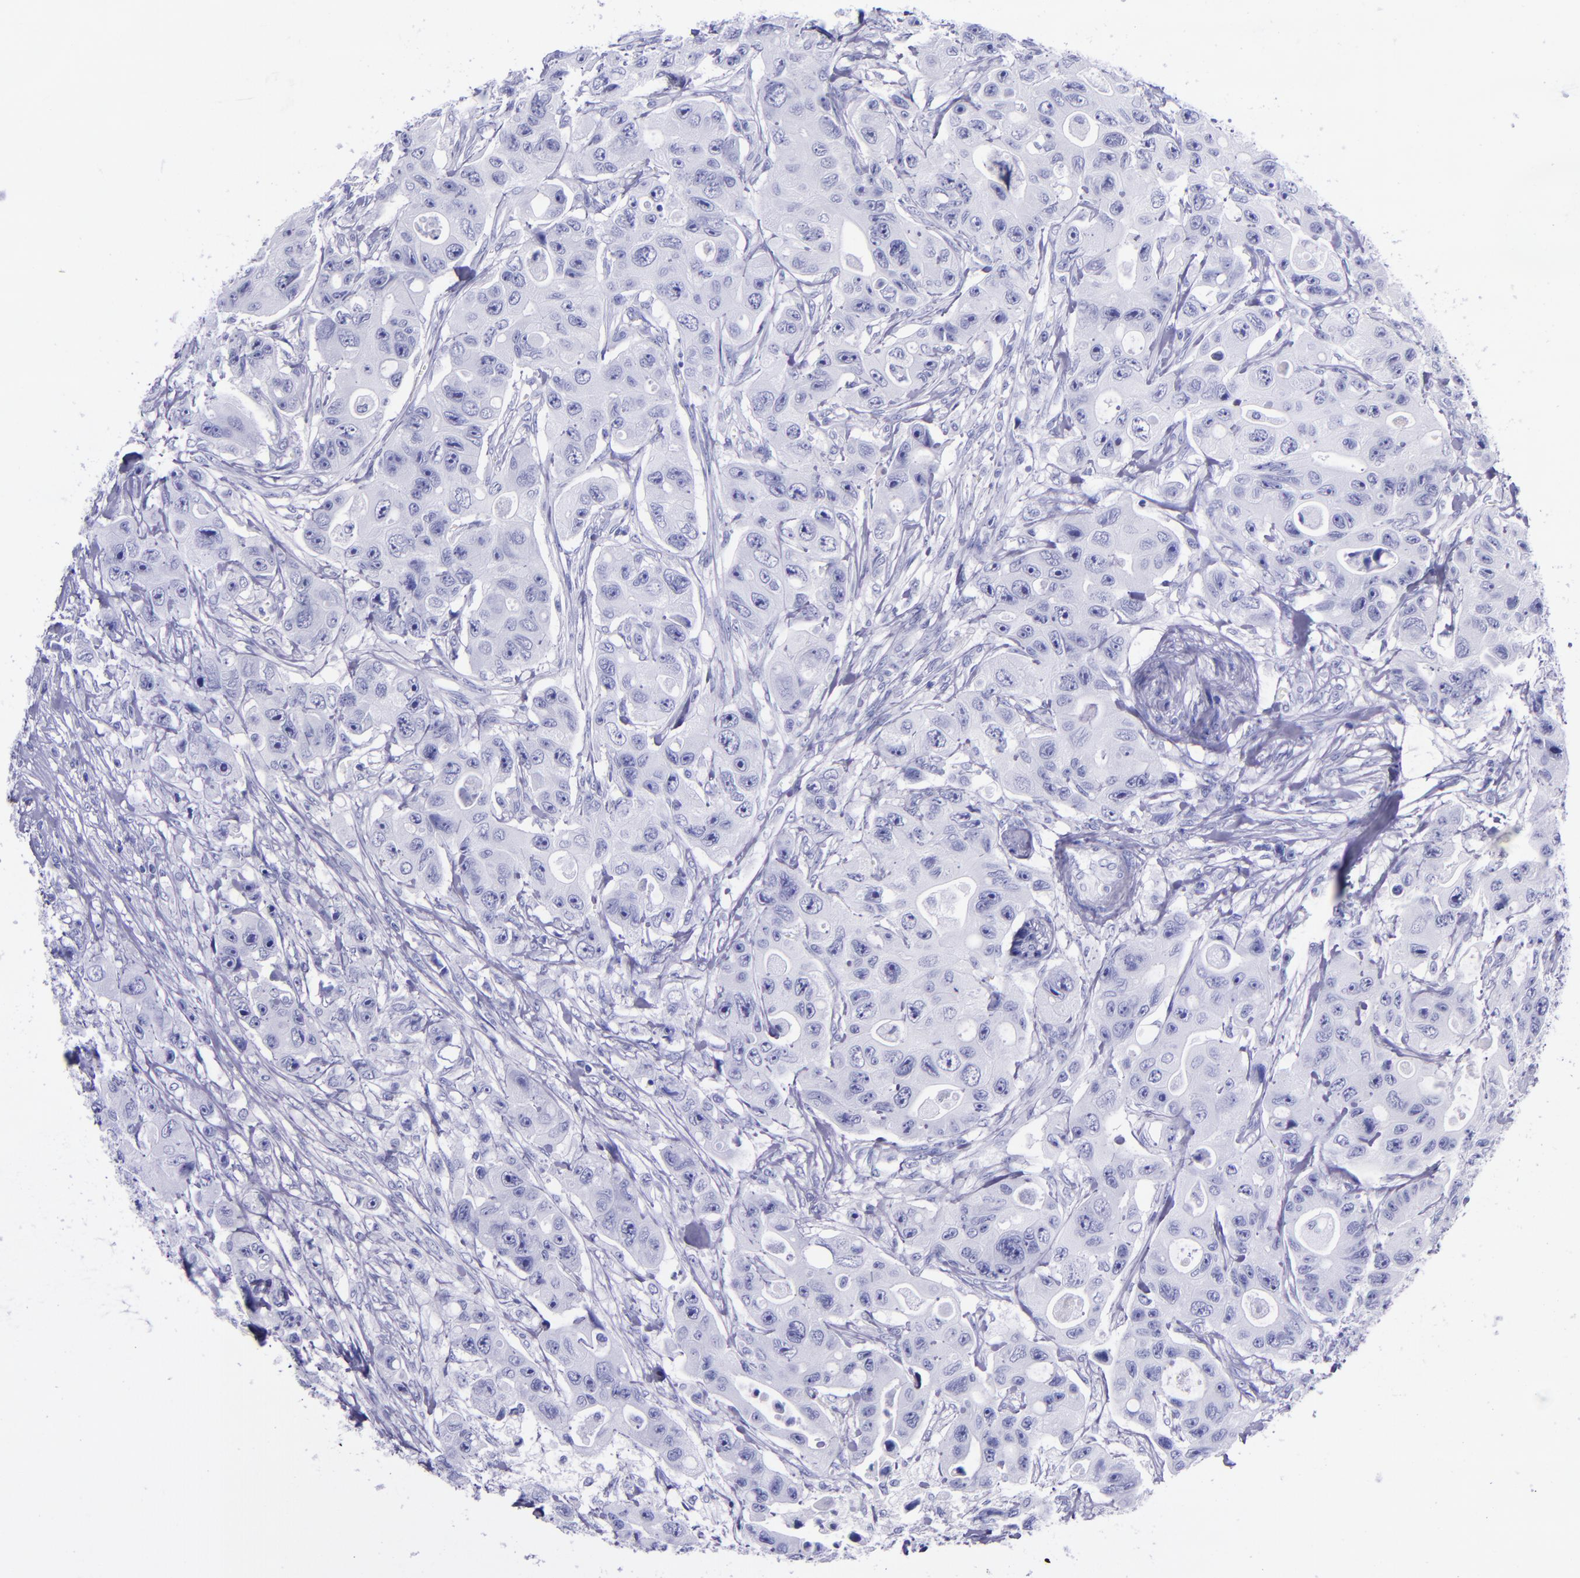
{"staining": {"intensity": "negative", "quantity": "none", "location": "none"}, "tissue": "colorectal cancer", "cell_type": "Tumor cells", "image_type": "cancer", "snomed": [{"axis": "morphology", "description": "Adenocarcinoma, NOS"}, {"axis": "topography", "description": "Colon"}], "caption": "Colorectal adenocarcinoma was stained to show a protein in brown. There is no significant expression in tumor cells.", "gene": "MBP", "patient": {"sex": "female", "age": 46}}